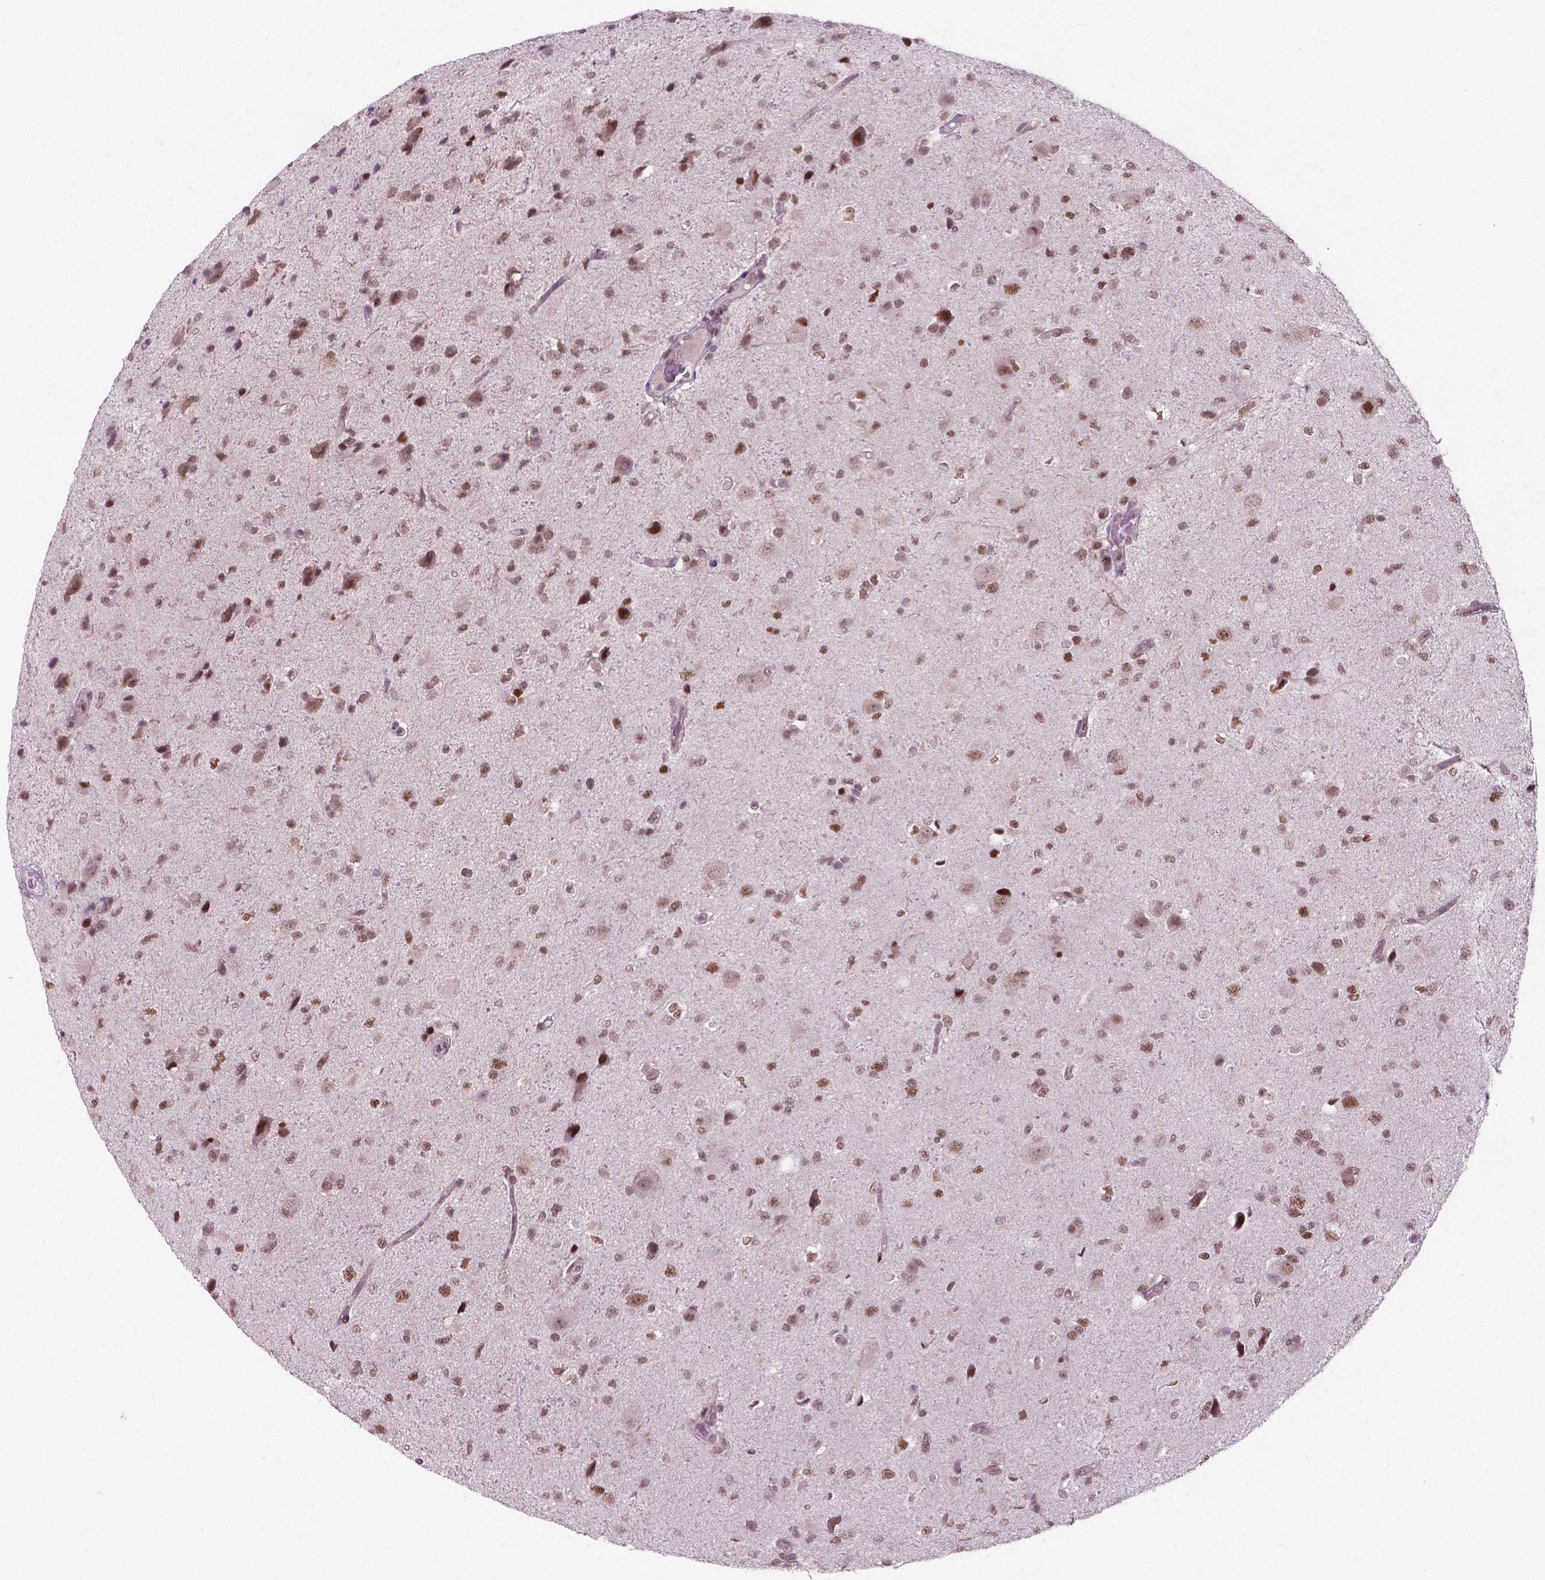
{"staining": {"intensity": "moderate", "quantity": ">75%", "location": "nuclear"}, "tissue": "glioma", "cell_type": "Tumor cells", "image_type": "cancer", "snomed": [{"axis": "morphology", "description": "Glioma, malignant, Low grade"}, {"axis": "topography", "description": "Brain"}], "caption": "Protein staining by immunohistochemistry shows moderate nuclear expression in approximately >75% of tumor cells in glioma.", "gene": "PHAX", "patient": {"sex": "female", "age": 32}}